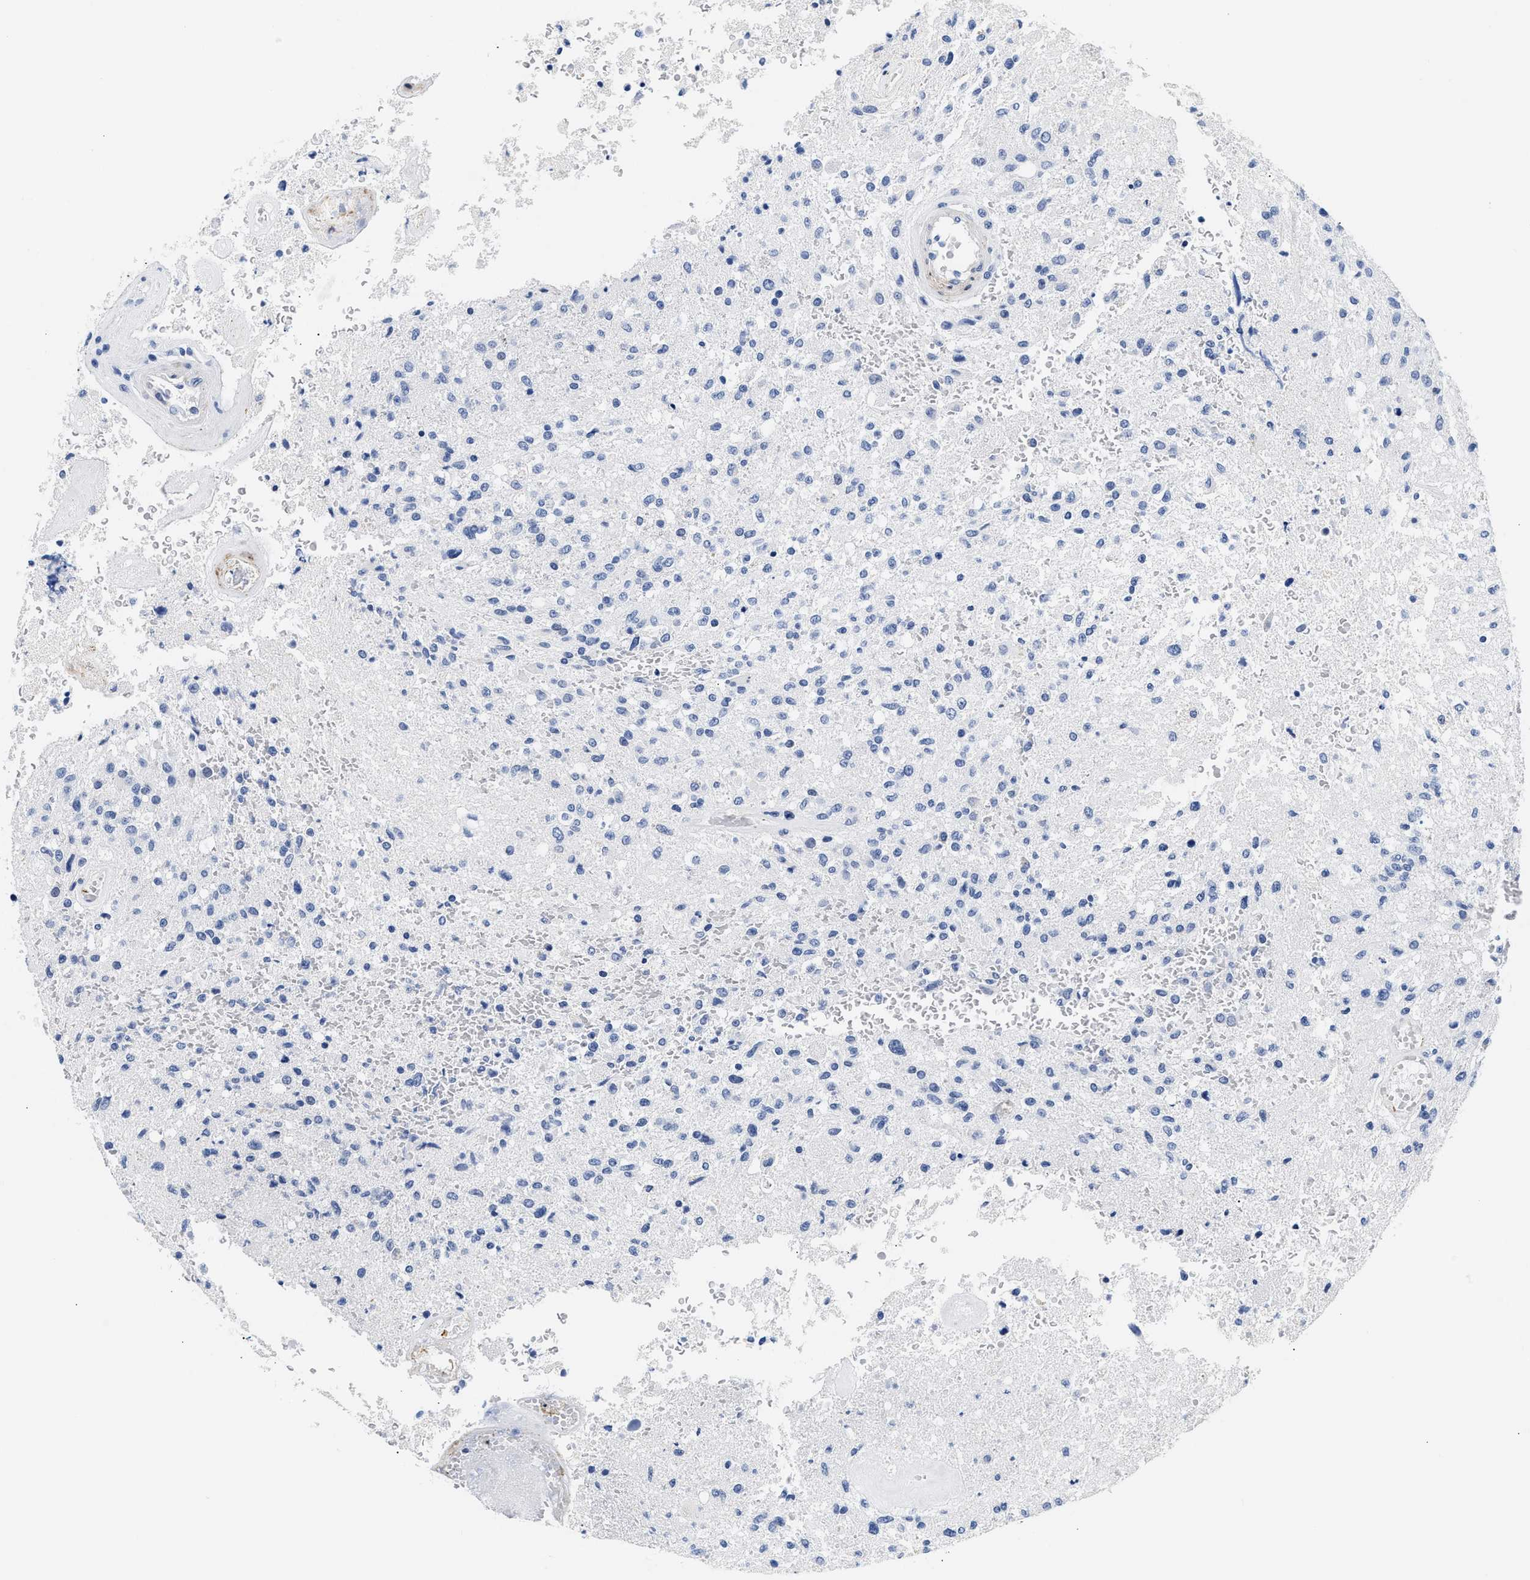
{"staining": {"intensity": "negative", "quantity": "none", "location": "none"}, "tissue": "glioma", "cell_type": "Tumor cells", "image_type": "cancer", "snomed": [{"axis": "morphology", "description": "Normal tissue, NOS"}, {"axis": "morphology", "description": "Glioma, malignant, High grade"}, {"axis": "topography", "description": "Cerebral cortex"}], "caption": "Tumor cells show no significant expression in malignant glioma (high-grade).", "gene": "TRIM29", "patient": {"sex": "male", "age": 77}}